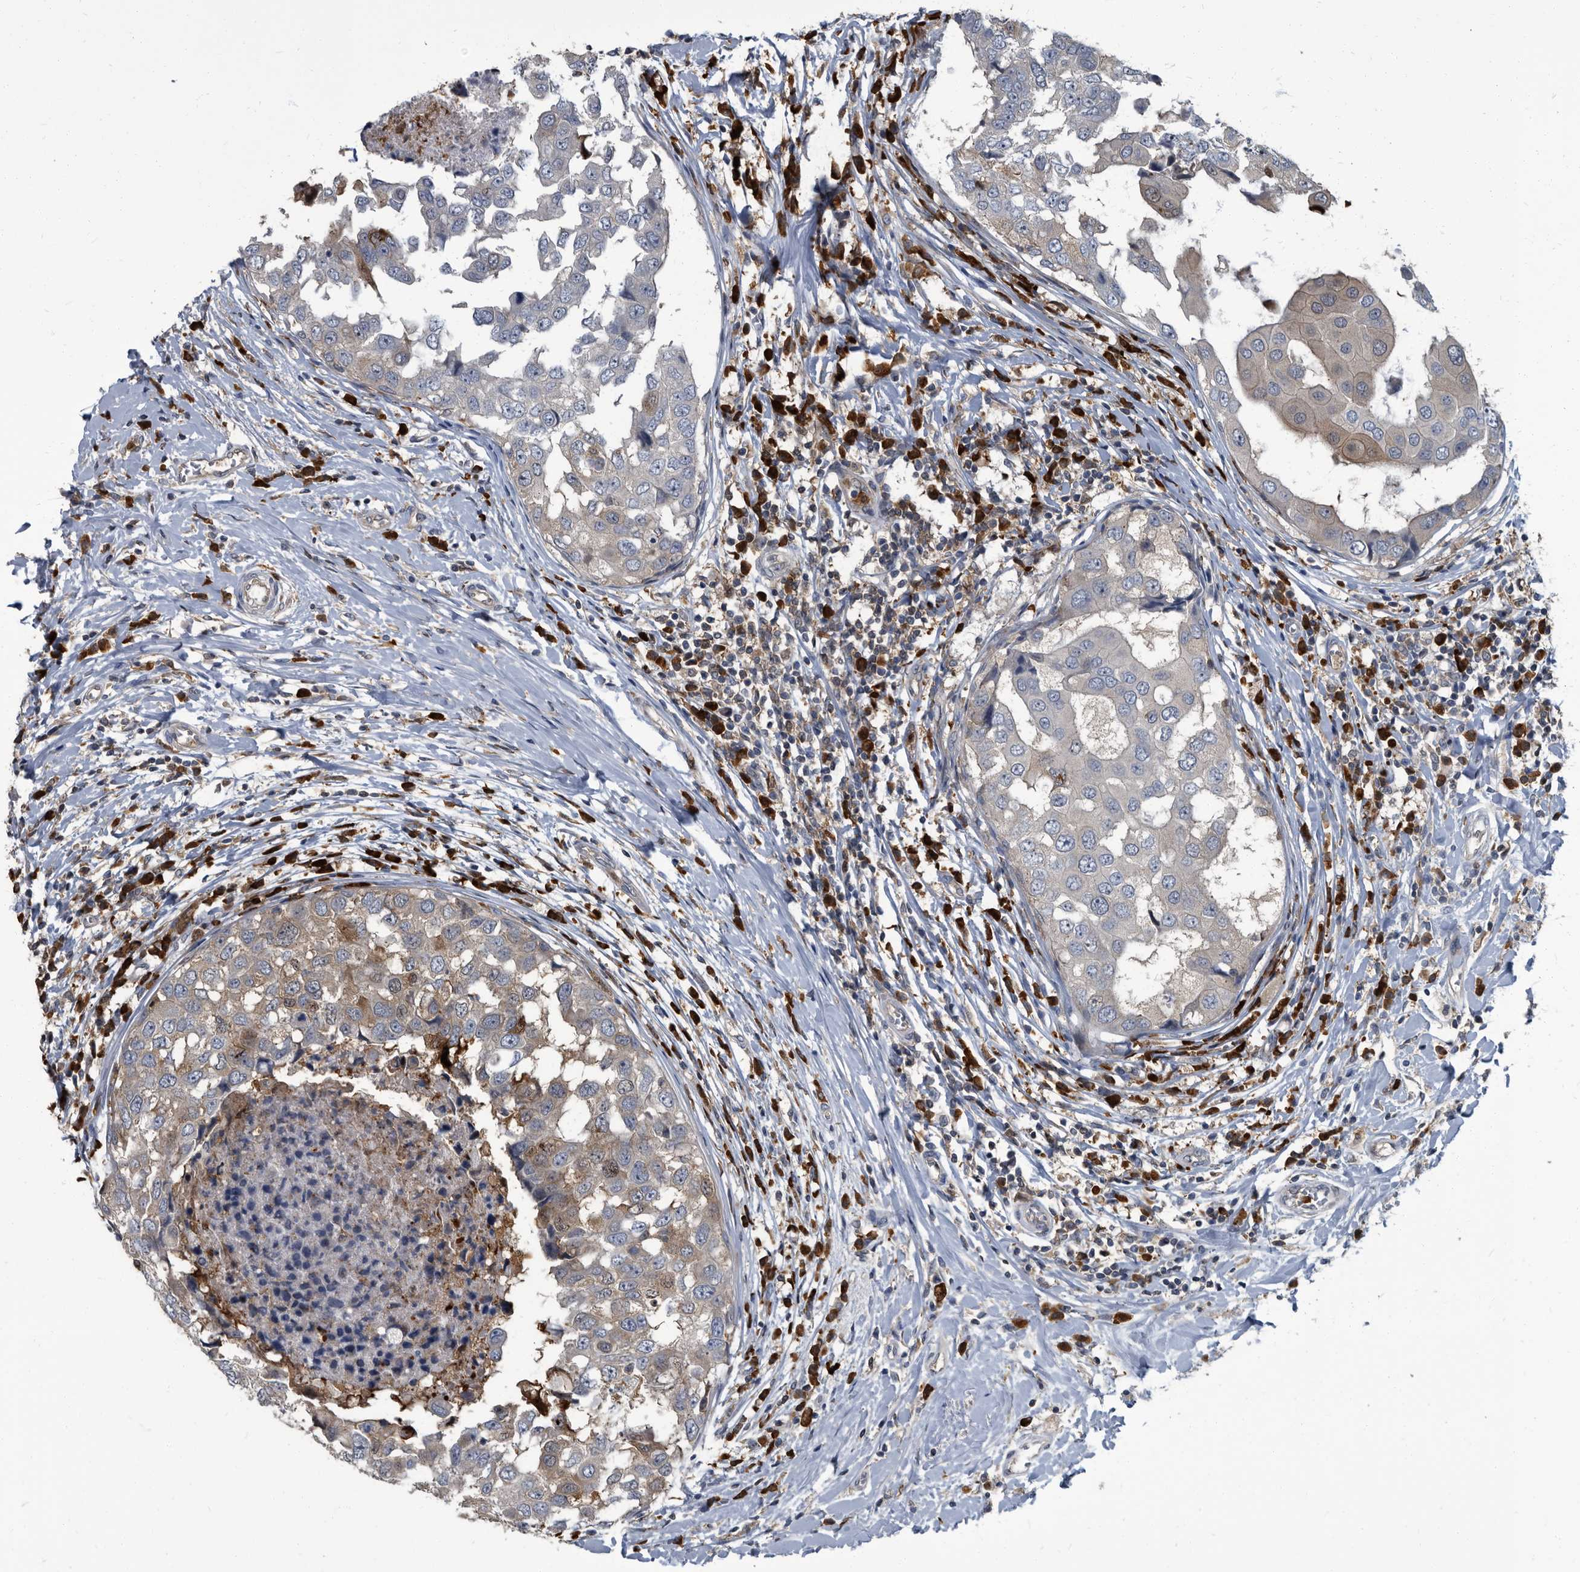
{"staining": {"intensity": "weak", "quantity": "<25%", "location": "cytoplasmic/membranous"}, "tissue": "breast cancer", "cell_type": "Tumor cells", "image_type": "cancer", "snomed": [{"axis": "morphology", "description": "Duct carcinoma"}, {"axis": "topography", "description": "Breast"}], "caption": "Immunohistochemistry (IHC) photomicrograph of neoplastic tissue: intraductal carcinoma (breast) stained with DAB demonstrates no significant protein staining in tumor cells.", "gene": "CDV3", "patient": {"sex": "female", "age": 27}}